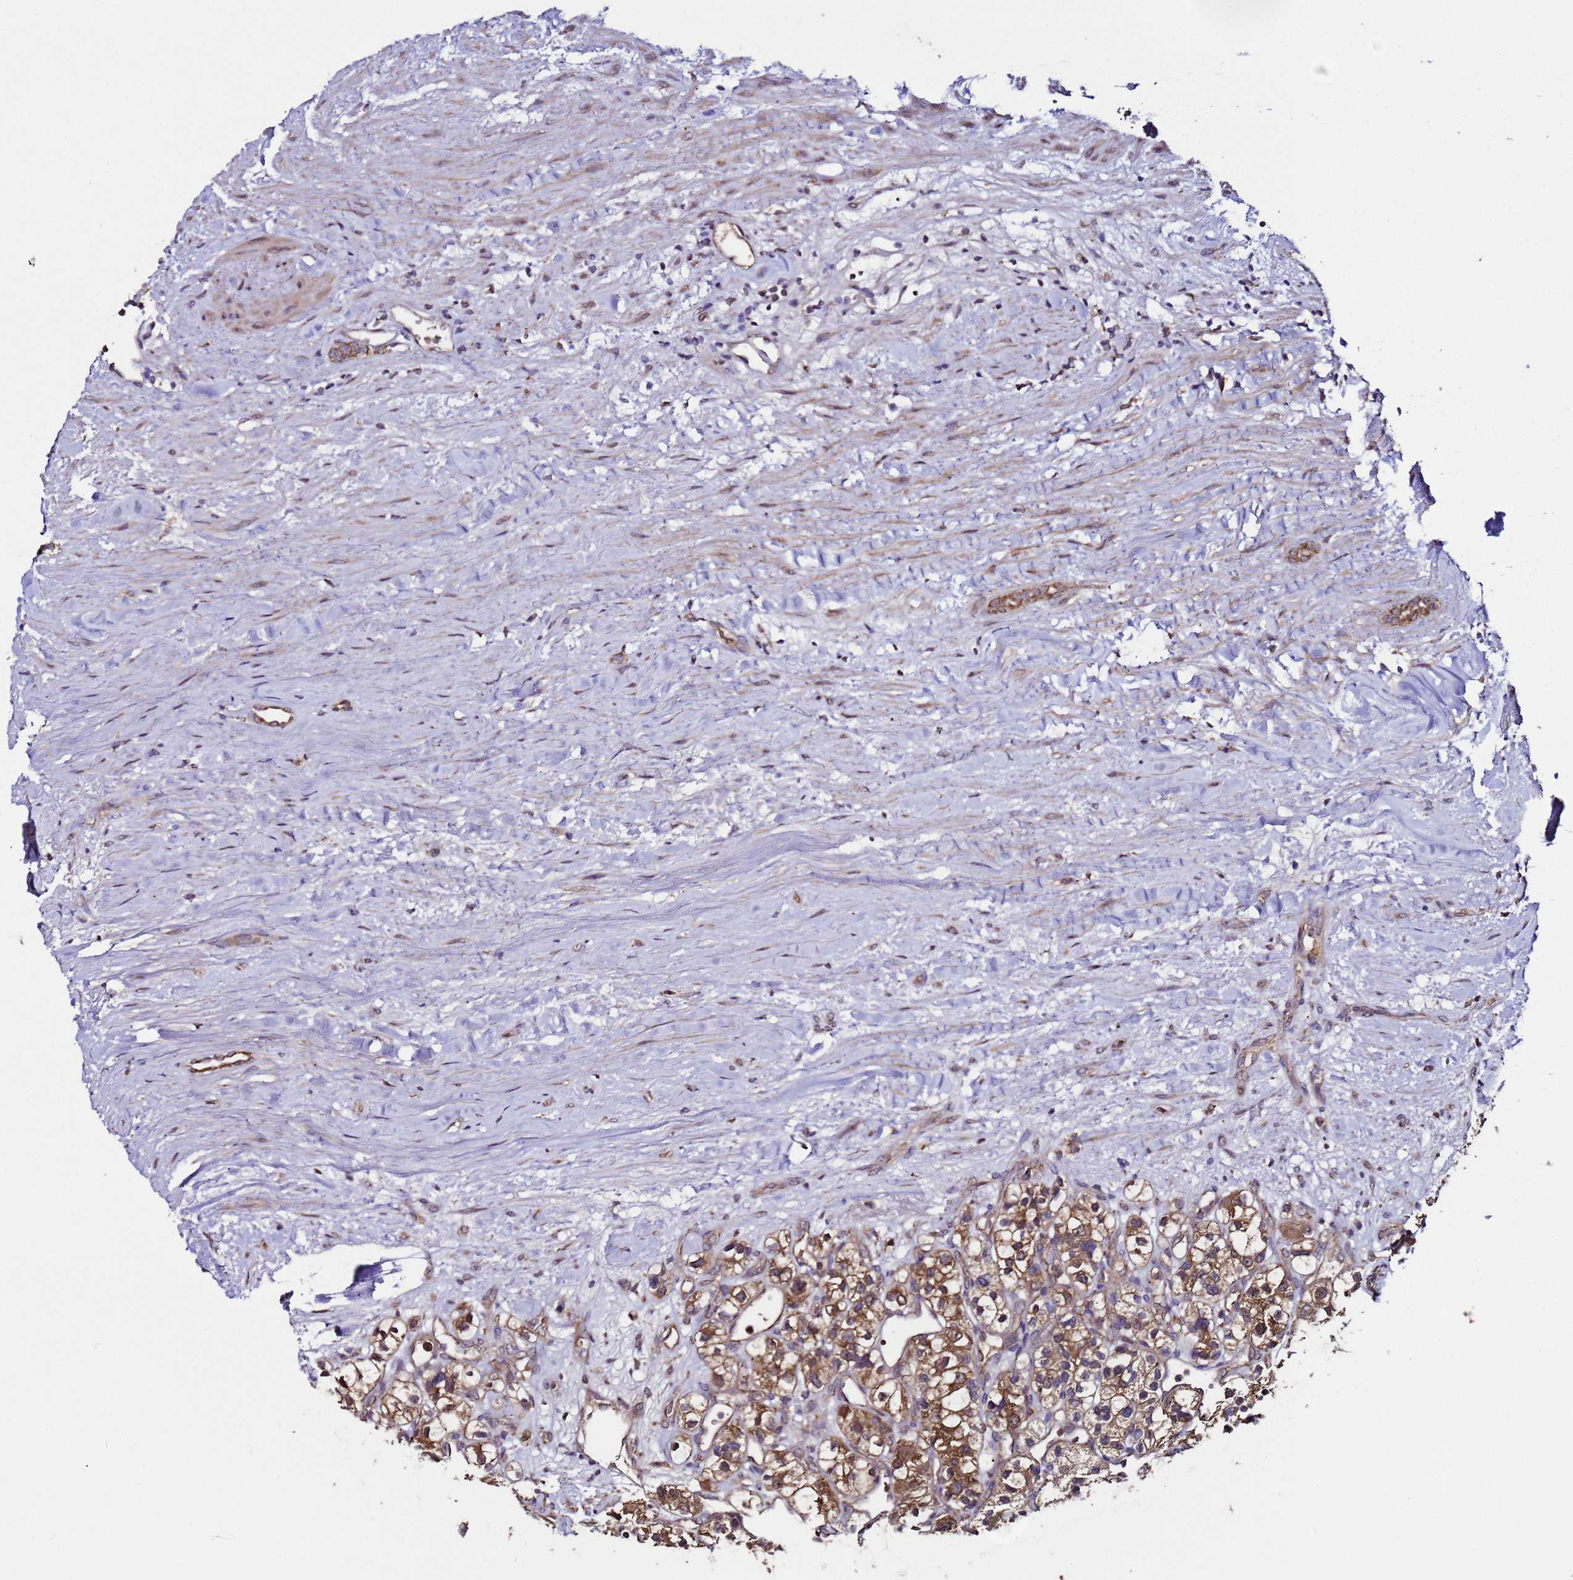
{"staining": {"intensity": "moderate", "quantity": ">75%", "location": "cytoplasmic/membranous"}, "tissue": "renal cancer", "cell_type": "Tumor cells", "image_type": "cancer", "snomed": [{"axis": "morphology", "description": "Adenocarcinoma, NOS"}, {"axis": "topography", "description": "Kidney"}], "caption": "IHC image of renal cancer stained for a protein (brown), which demonstrates medium levels of moderate cytoplasmic/membranous expression in about >75% of tumor cells.", "gene": "HSPBAP1", "patient": {"sex": "female", "age": 57}}